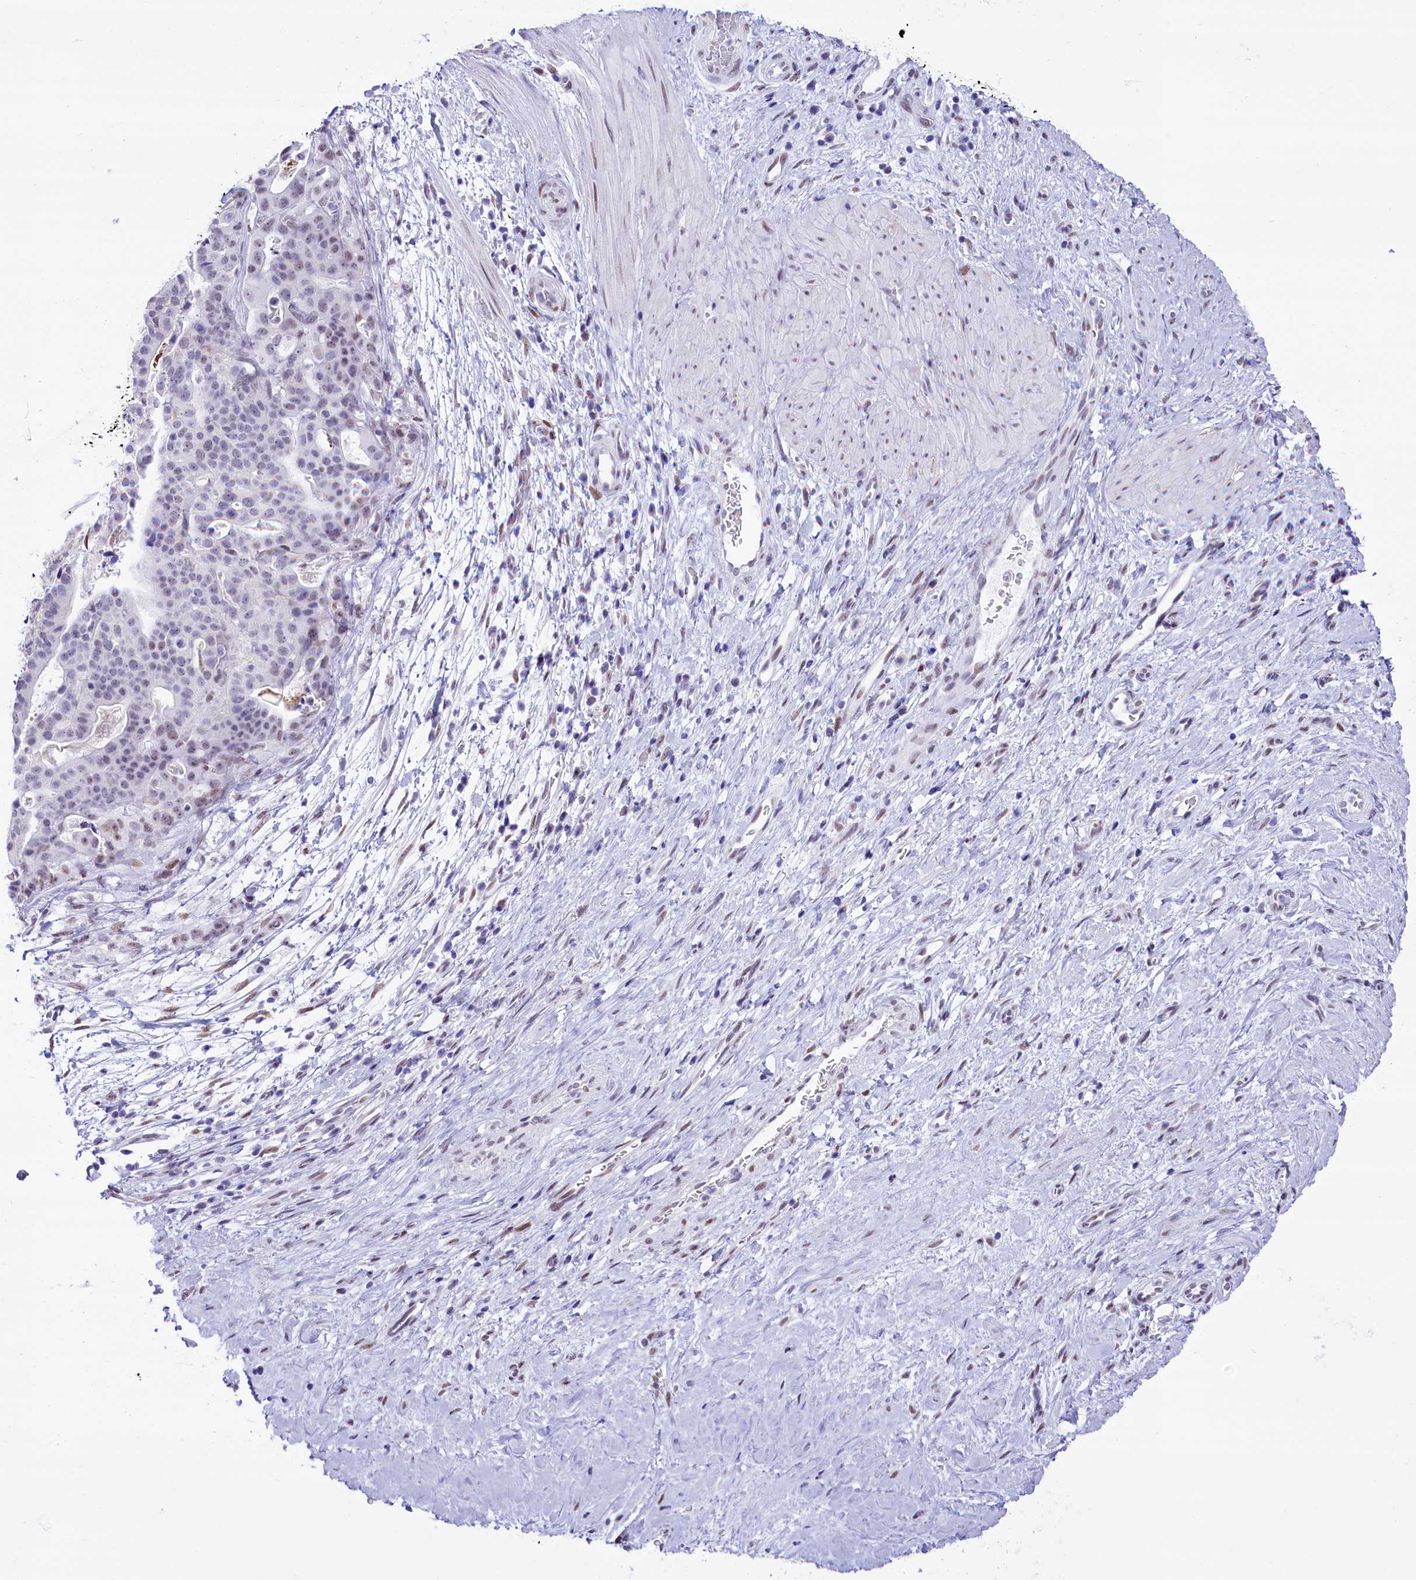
{"staining": {"intensity": "negative", "quantity": "none", "location": "none"}, "tissue": "stomach cancer", "cell_type": "Tumor cells", "image_type": "cancer", "snomed": [{"axis": "morphology", "description": "Adenocarcinoma, NOS"}, {"axis": "topography", "description": "Stomach"}], "caption": "This is an IHC histopathology image of stomach cancer. There is no positivity in tumor cells.", "gene": "RPS6KB1", "patient": {"sex": "male", "age": 48}}